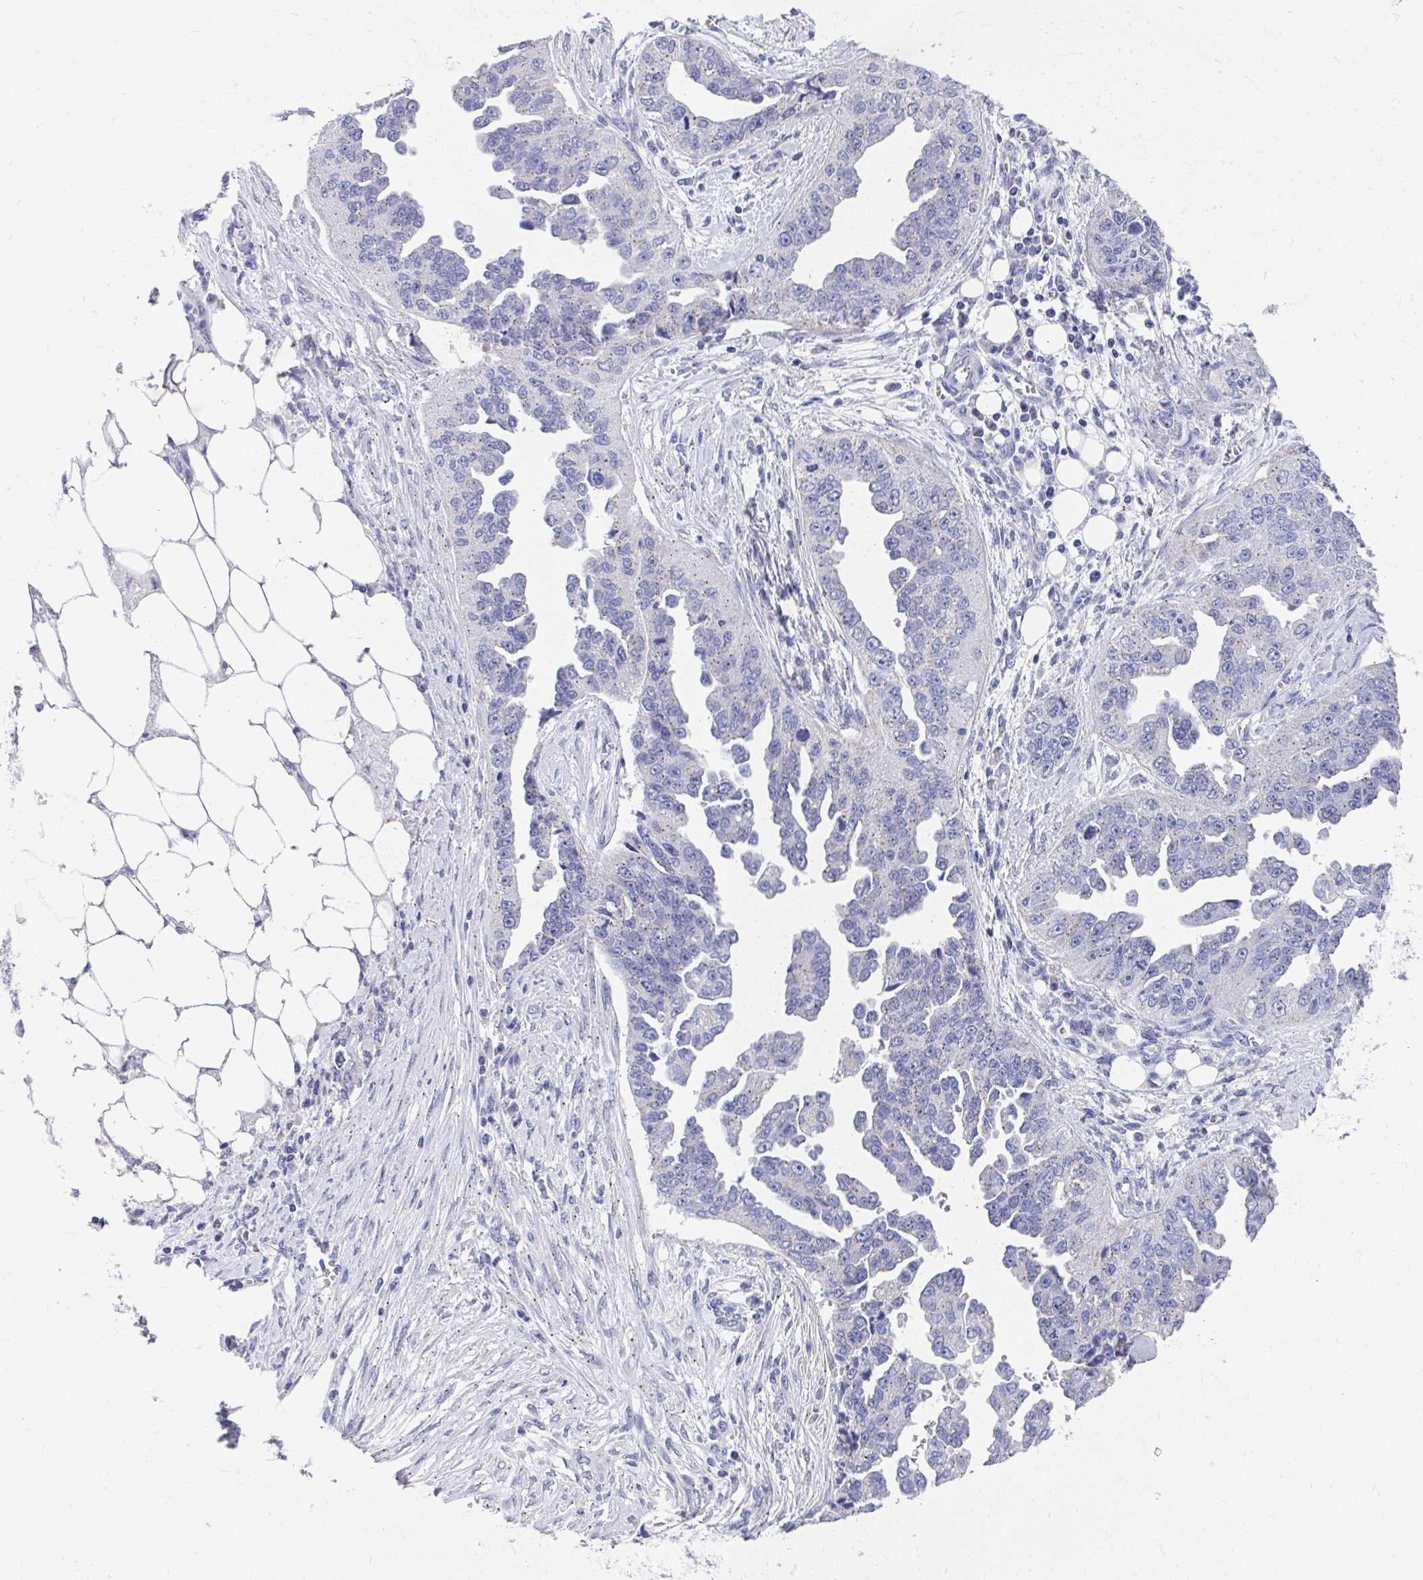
{"staining": {"intensity": "negative", "quantity": "none", "location": "none"}, "tissue": "ovarian cancer", "cell_type": "Tumor cells", "image_type": "cancer", "snomed": [{"axis": "morphology", "description": "Cystadenocarcinoma, serous, NOS"}, {"axis": "topography", "description": "Ovary"}], "caption": "Ovarian serous cystadenocarcinoma was stained to show a protein in brown. There is no significant positivity in tumor cells.", "gene": "TMPRSS2", "patient": {"sex": "female", "age": 75}}